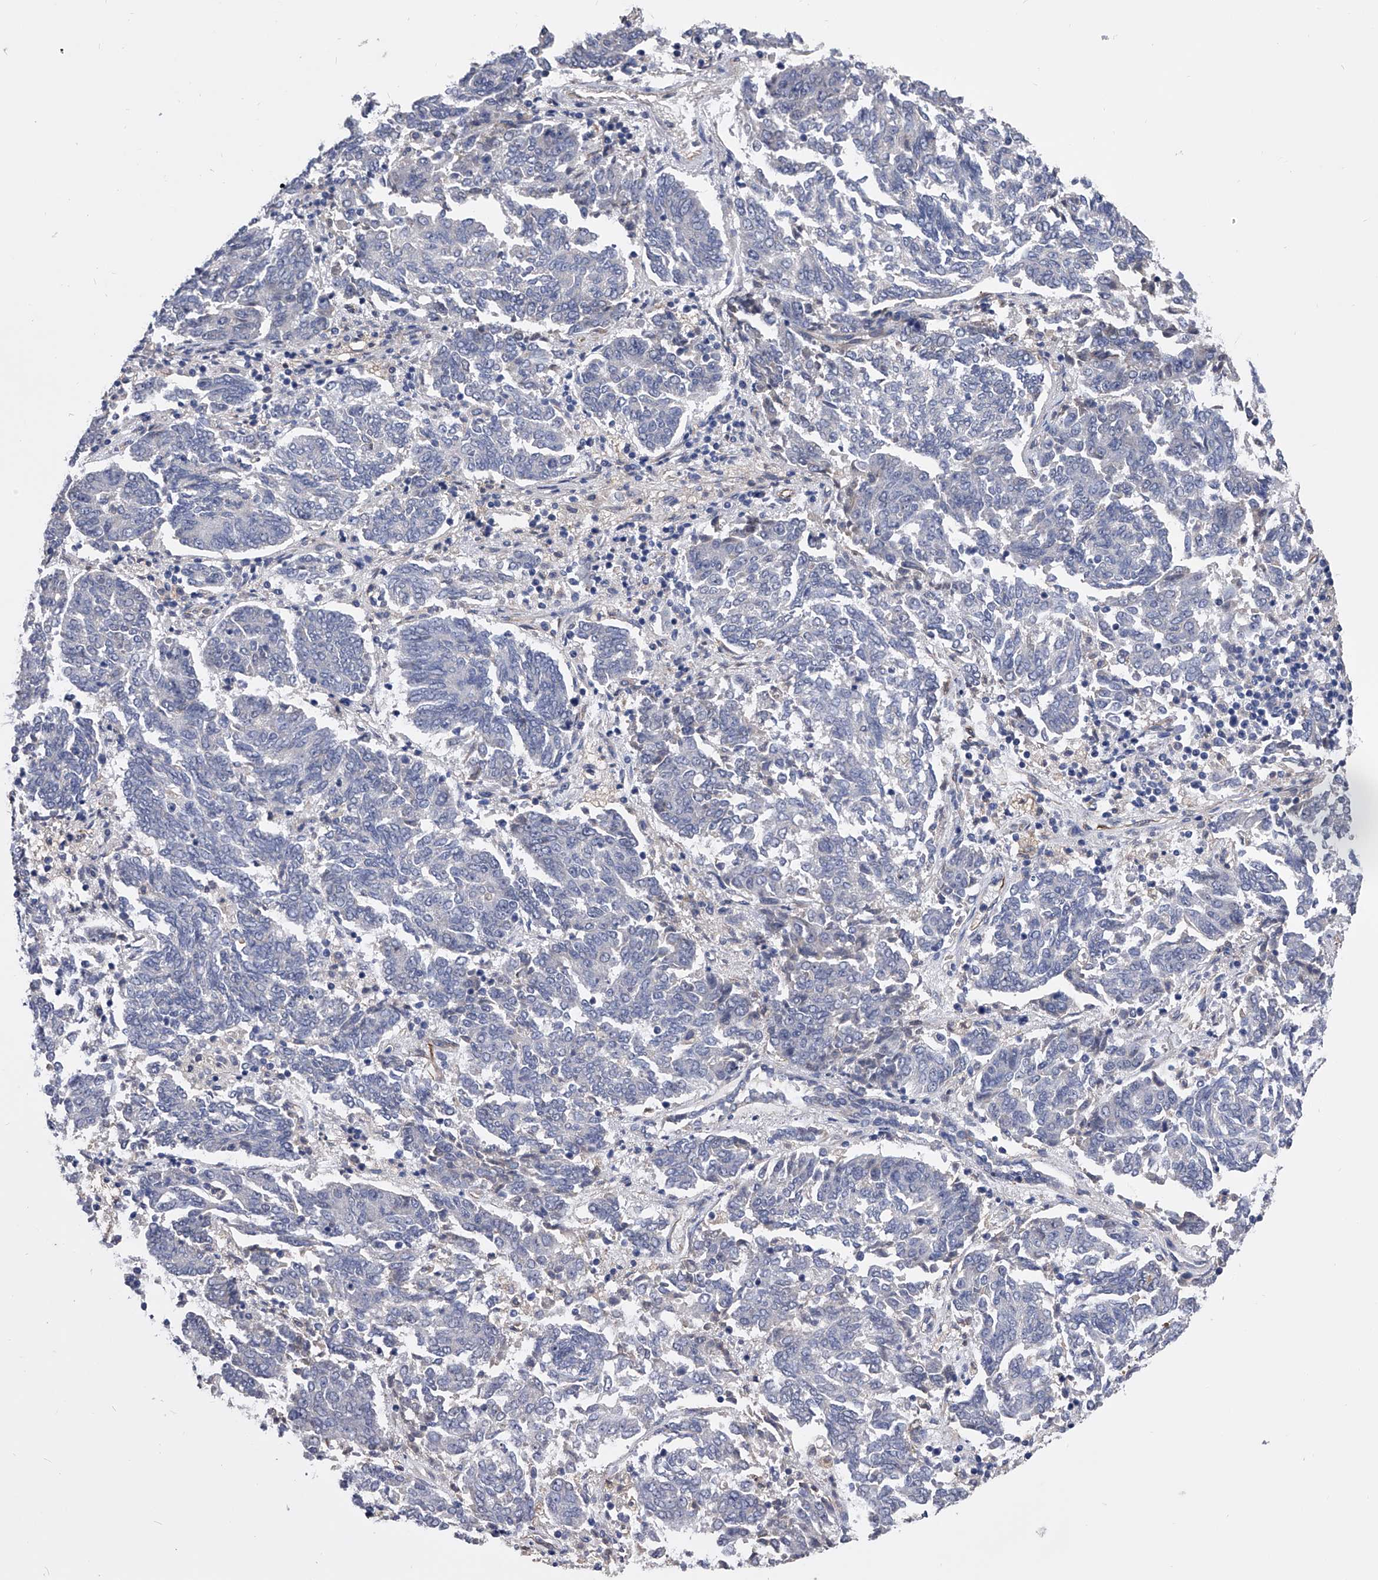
{"staining": {"intensity": "negative", "quantity": "none", "location": "none"}, "tissue": "endometrial cancer", "cell_type": "Tumor cells", "image_type": "cancer", "snomed": [{"axis": "morphology", "description": "Adenocarcinoma, NOS"}, {"axis": "topography", "description": "Endometrium"}], "caption": "IHC photomicrograph of human endometrial adenocarcinoma stained for a protein (brown), which displays no staining in tumor cells.", "gene": "EFCAB7", "patient": {"sex": "female", "age": 80}}